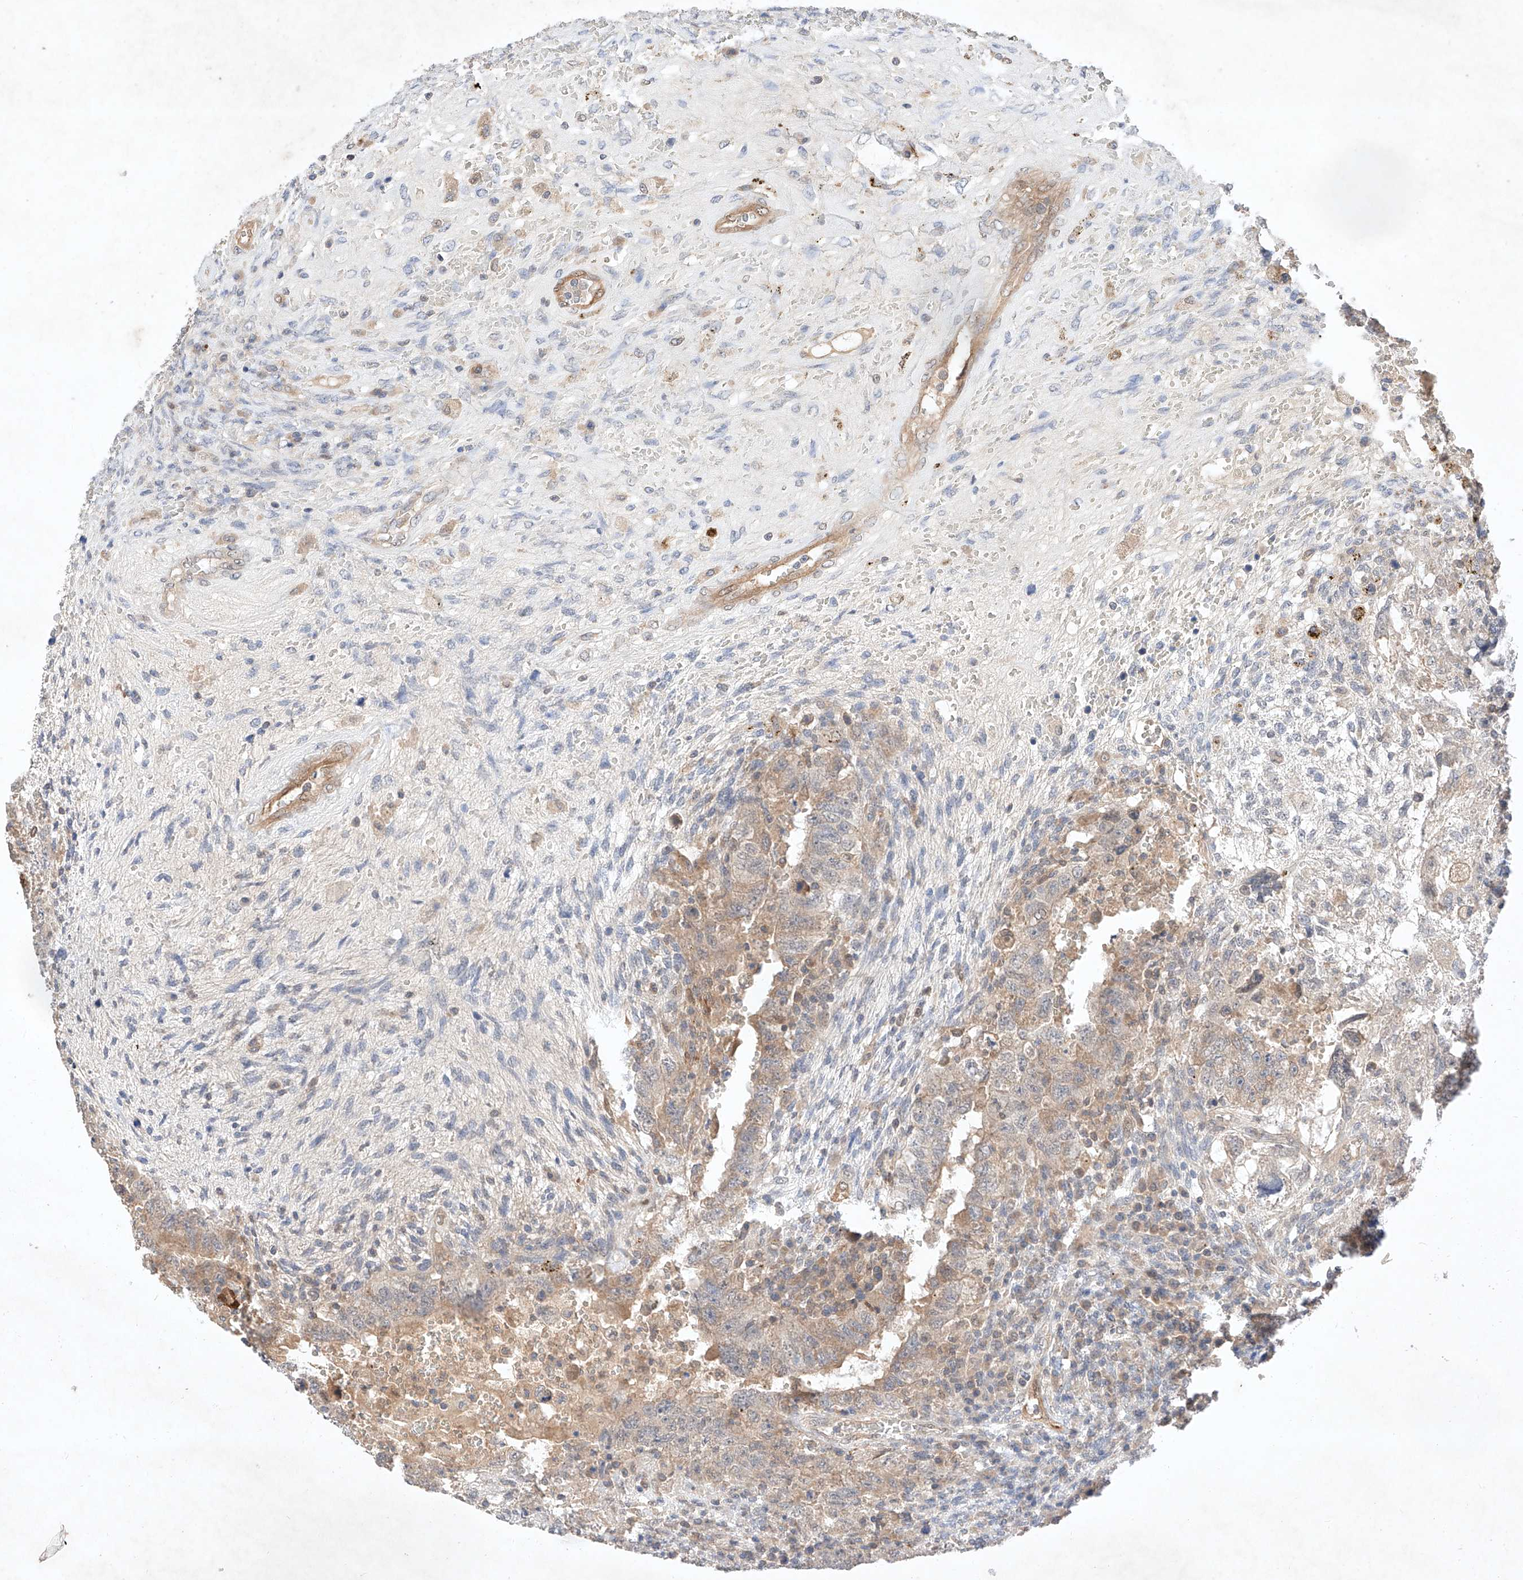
{"staining": {"intensity": "weak", "quantity": "25%-75%", "location": "cytoplasmic/membranous"}, "tissue": "testis cancer", "cell_type": "Tumor cells", "image_type": "cancer", "snomed": [{"axis": "morphology", "description": "Carcinoma, Embryonal, NOS"}, {"axis": "topography", "description": "Testis"}], "caption": "Weak cytoplasmic/membranous positivity for a protein is present in about 25%-75% of tumor cells of embryonal carcinoma (testis) using immunohistochemistry (IHC).", "gene": "ZNF124", "patient": {"sex": "male", "age": 26}}